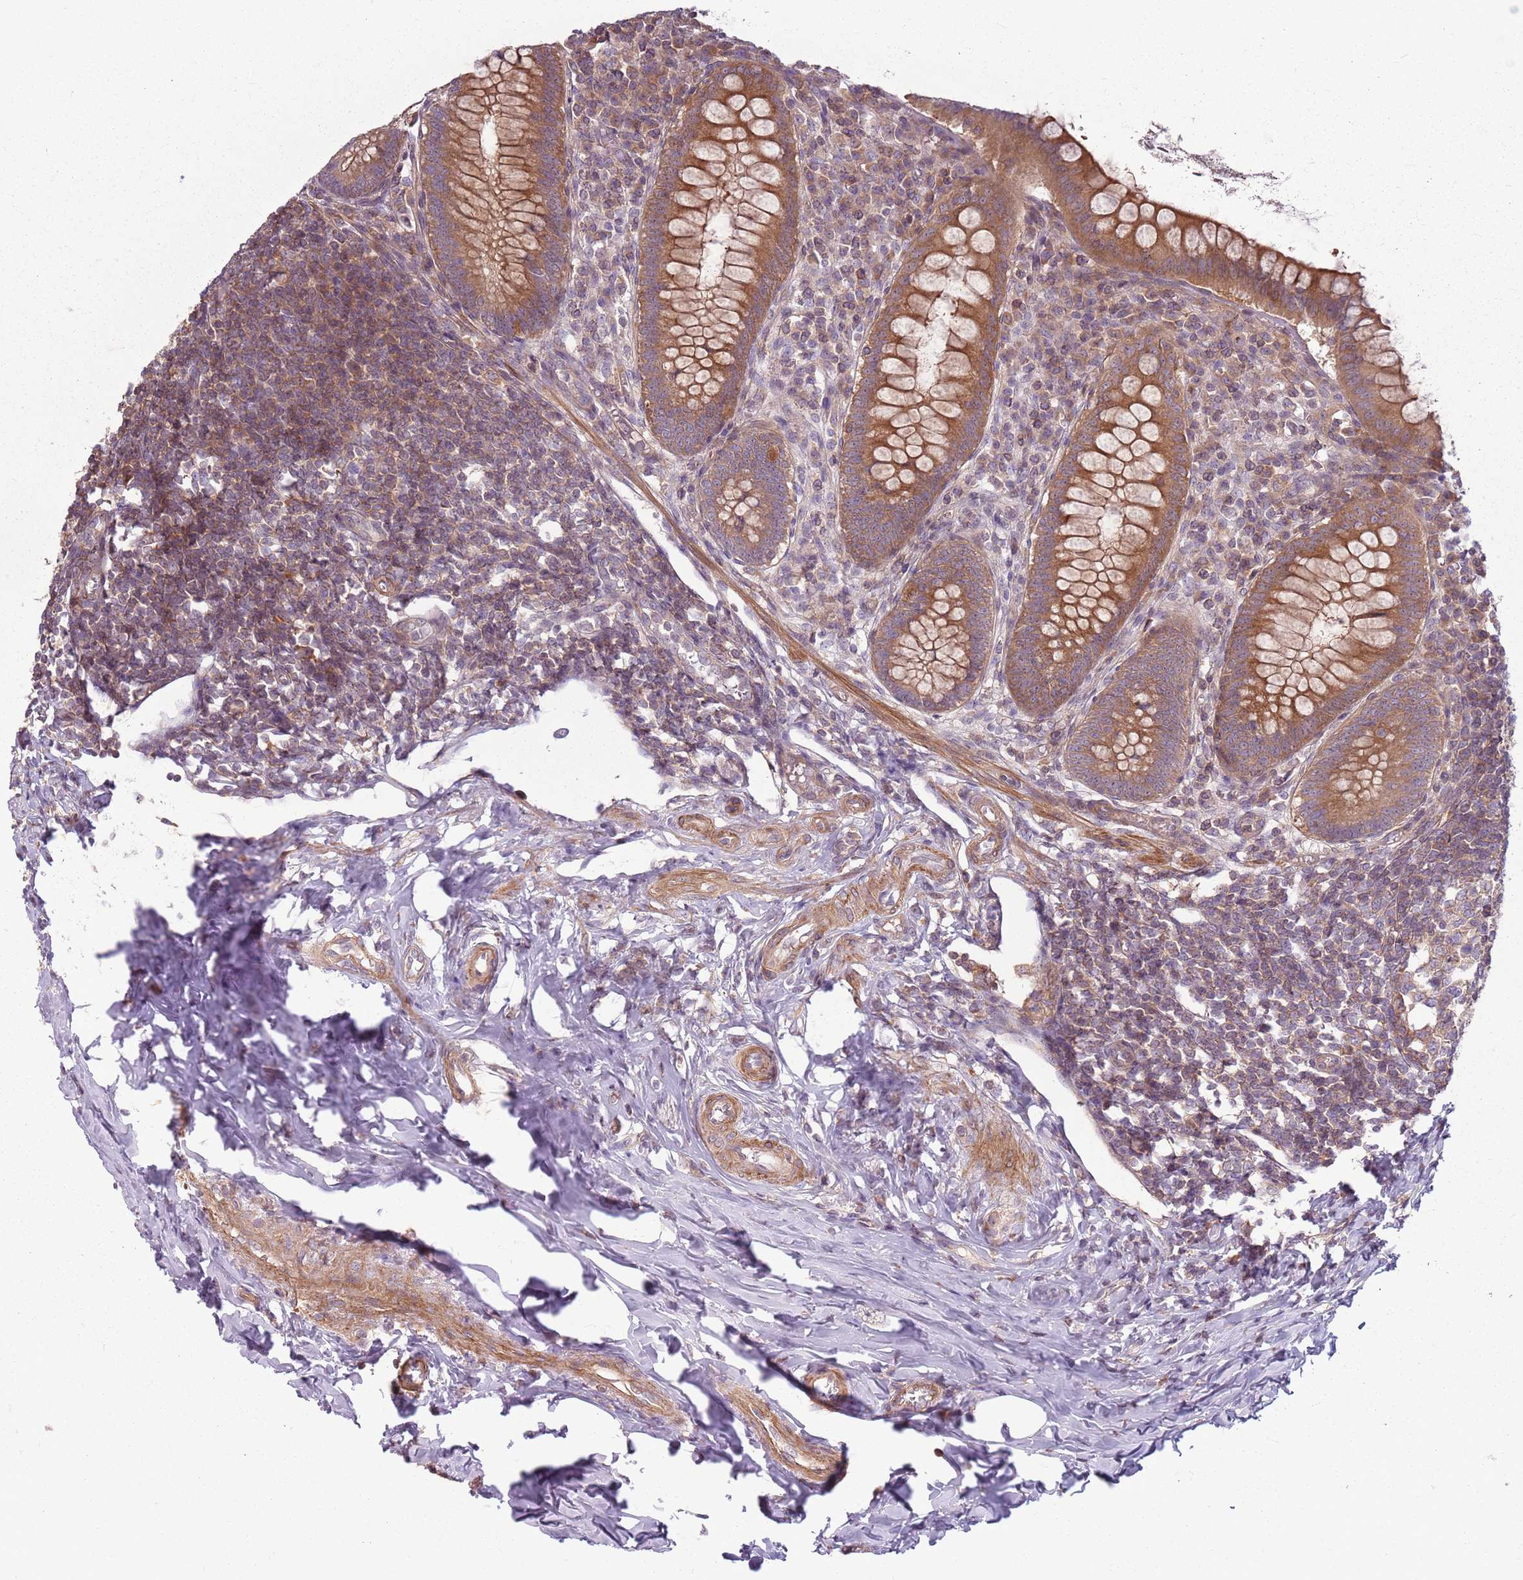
{"staining": {"intensity": "strong", "quantity": ">75%", "location": "cytoplasmic/membranous"}, "tissue": "appendix", "cell_type": "Glandular cells", "image_type": "normal", "snomed": [{"axis": "morphology", "description": "Normal tissue, NOS"}, {"axis": "topography", "description": "Appendix"}], "caption": "Protein staining reveals strong cytoplasmic/membranous positivity in about >75% of glandular cells in unremarkable appendix.", "gene": "RPL21", "patient": {"sex": "female", "age": 33}}